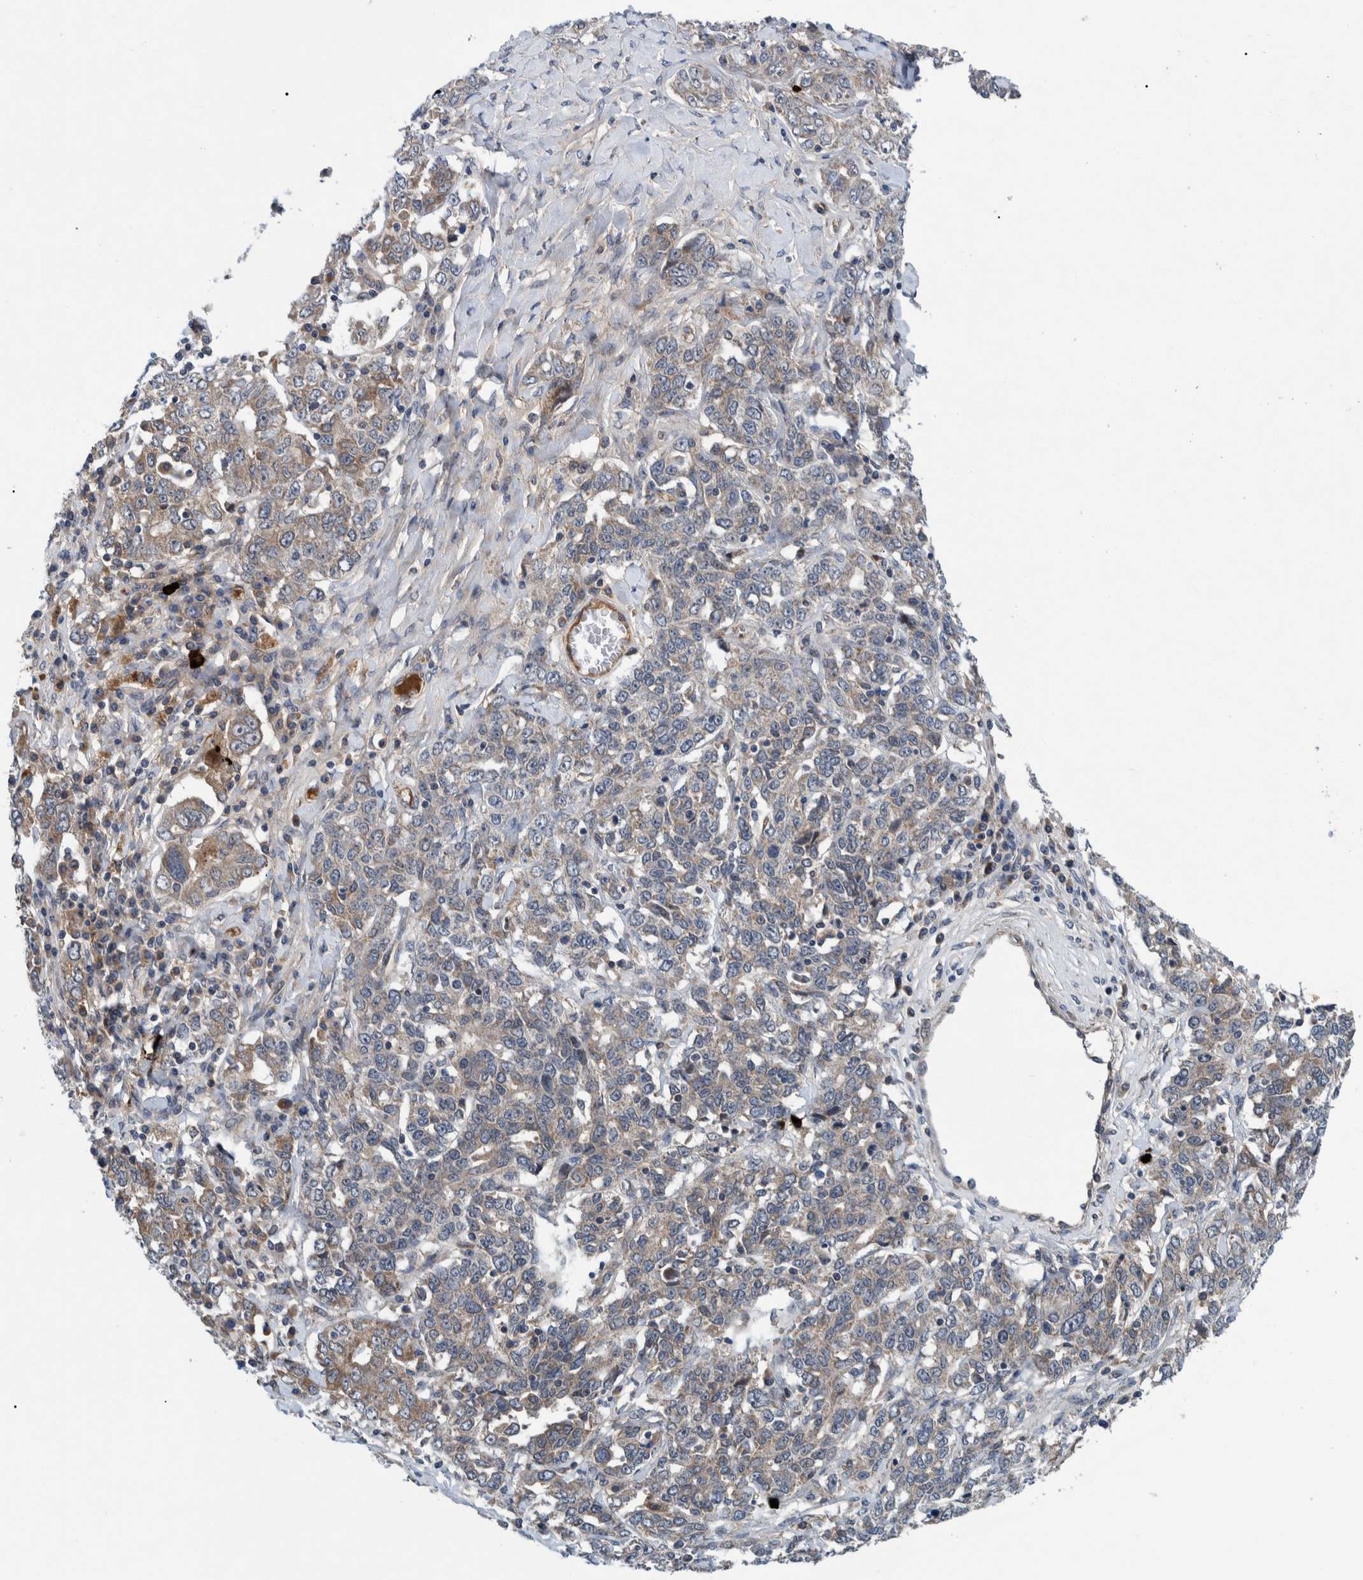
{"staining": {"intensity": "weak", "quantity": "25%-75%", "location": "cytoplasmic/membranous"}, "tissue": "ovarian cancer", "cell_type": "Tumor cells", "image_type": "cancer", "snomed": [{"axis": "morphology", "description": "Carcinoma, endometroid"}, {"axis": "topography", "description": "Ovary"}], "caption": "Immunohistochemistry micrograph of neoplastic tissue: human ovarian cancer stained using IHC demonstrates low levels of weak protein expression localized specifically in the cytoplasmic/membranous of tumor cells, appearing as a cytoplasmic/membranous brown color.", "gene": "ITIH3", "patient": {"sex": "female", "age": 62}}